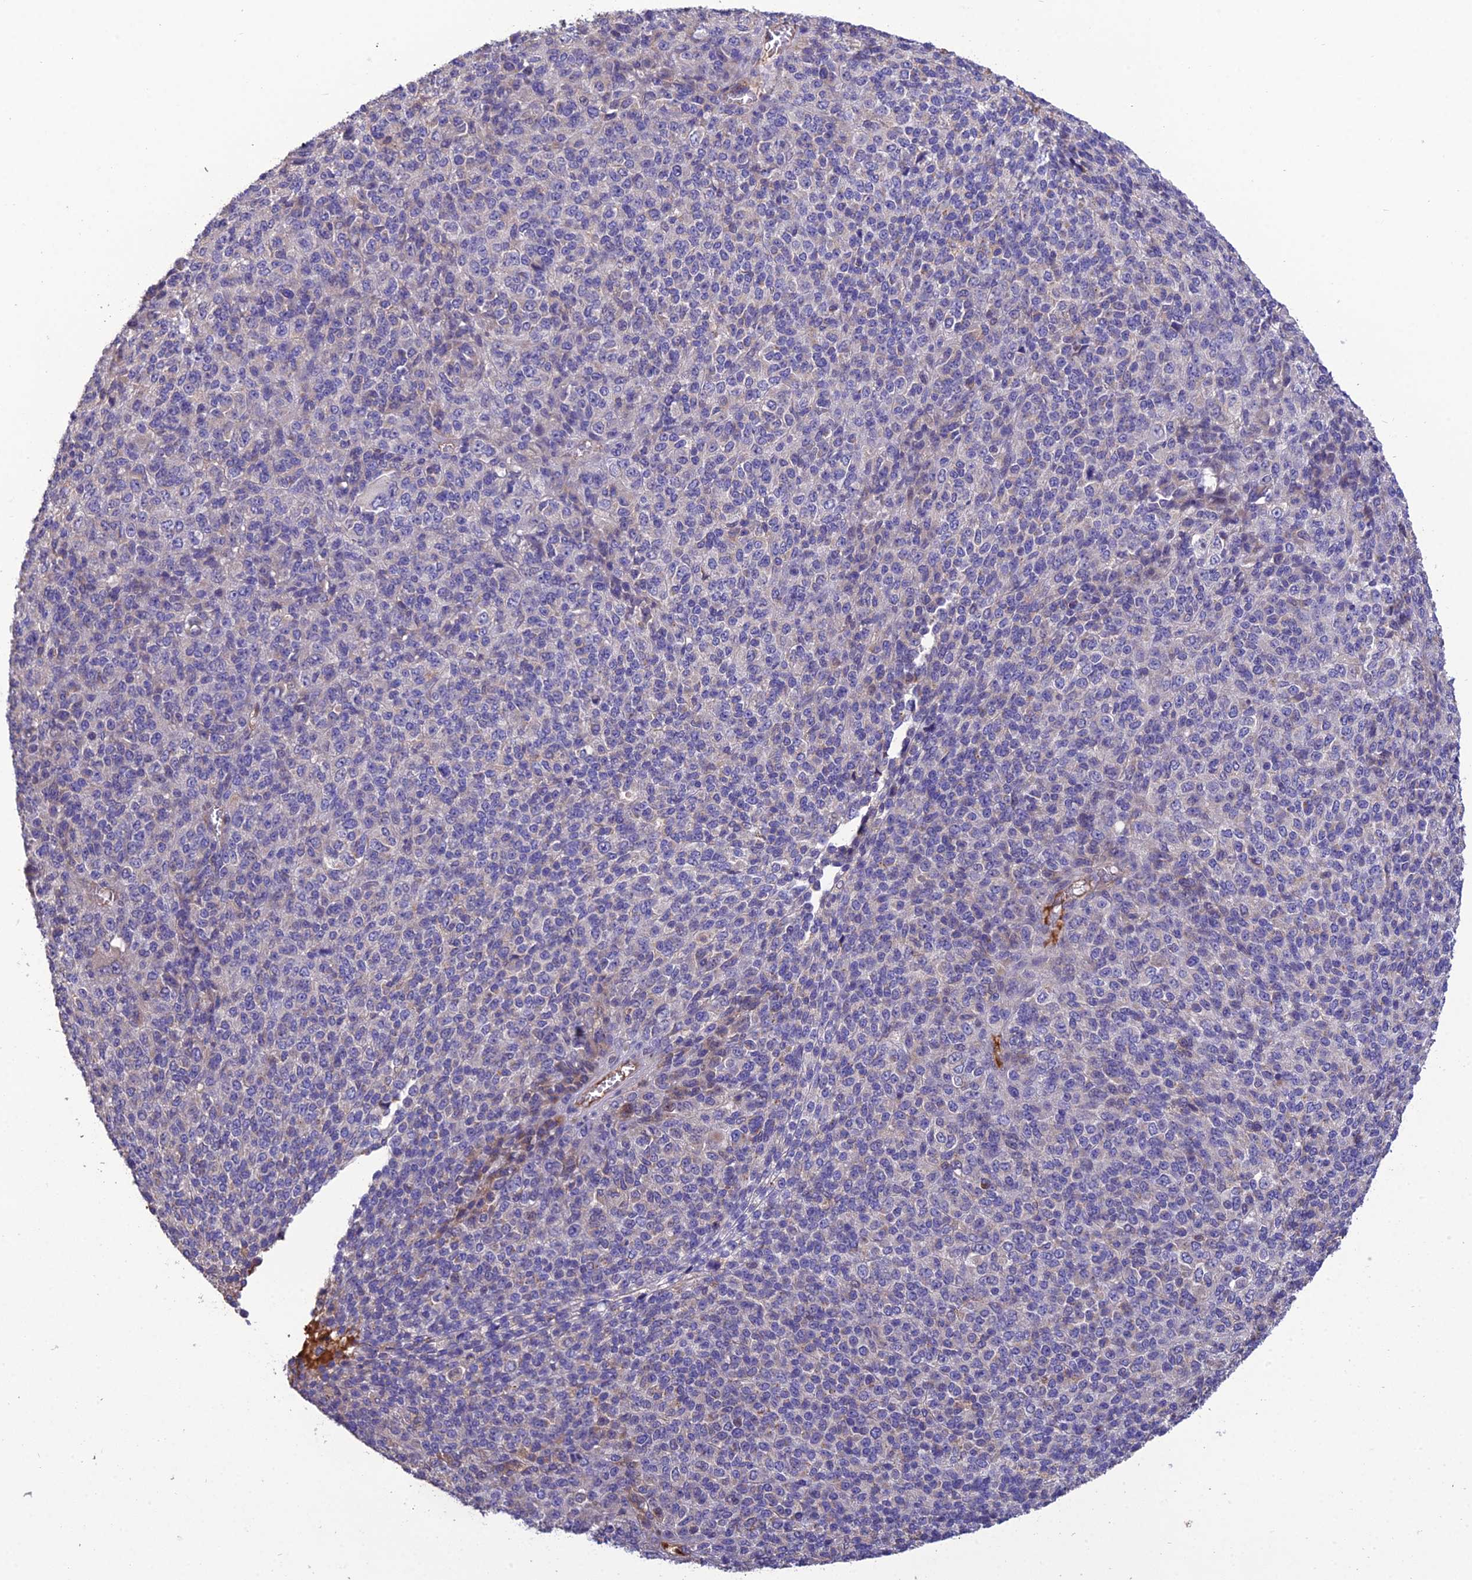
{"staining": {"intensity": "weak", "quantity": "<25%", "location": "cytoplasmic/membranous"}, "tissue": "melanoma", "cell_type": "Tumor cells", "image_type": "cancer", "snomed": [{"axis": "morphology", "description": "Malignant melanoma, Metastatic site"}, {"axis": "topography", "description": "Brain"}], "caption": "This is a image of immunohistochemistry staining of melanoma, which shows no staining in tumor cells.", "gene": "MIOS", "patient": {"sex": "female", "age": 56}}